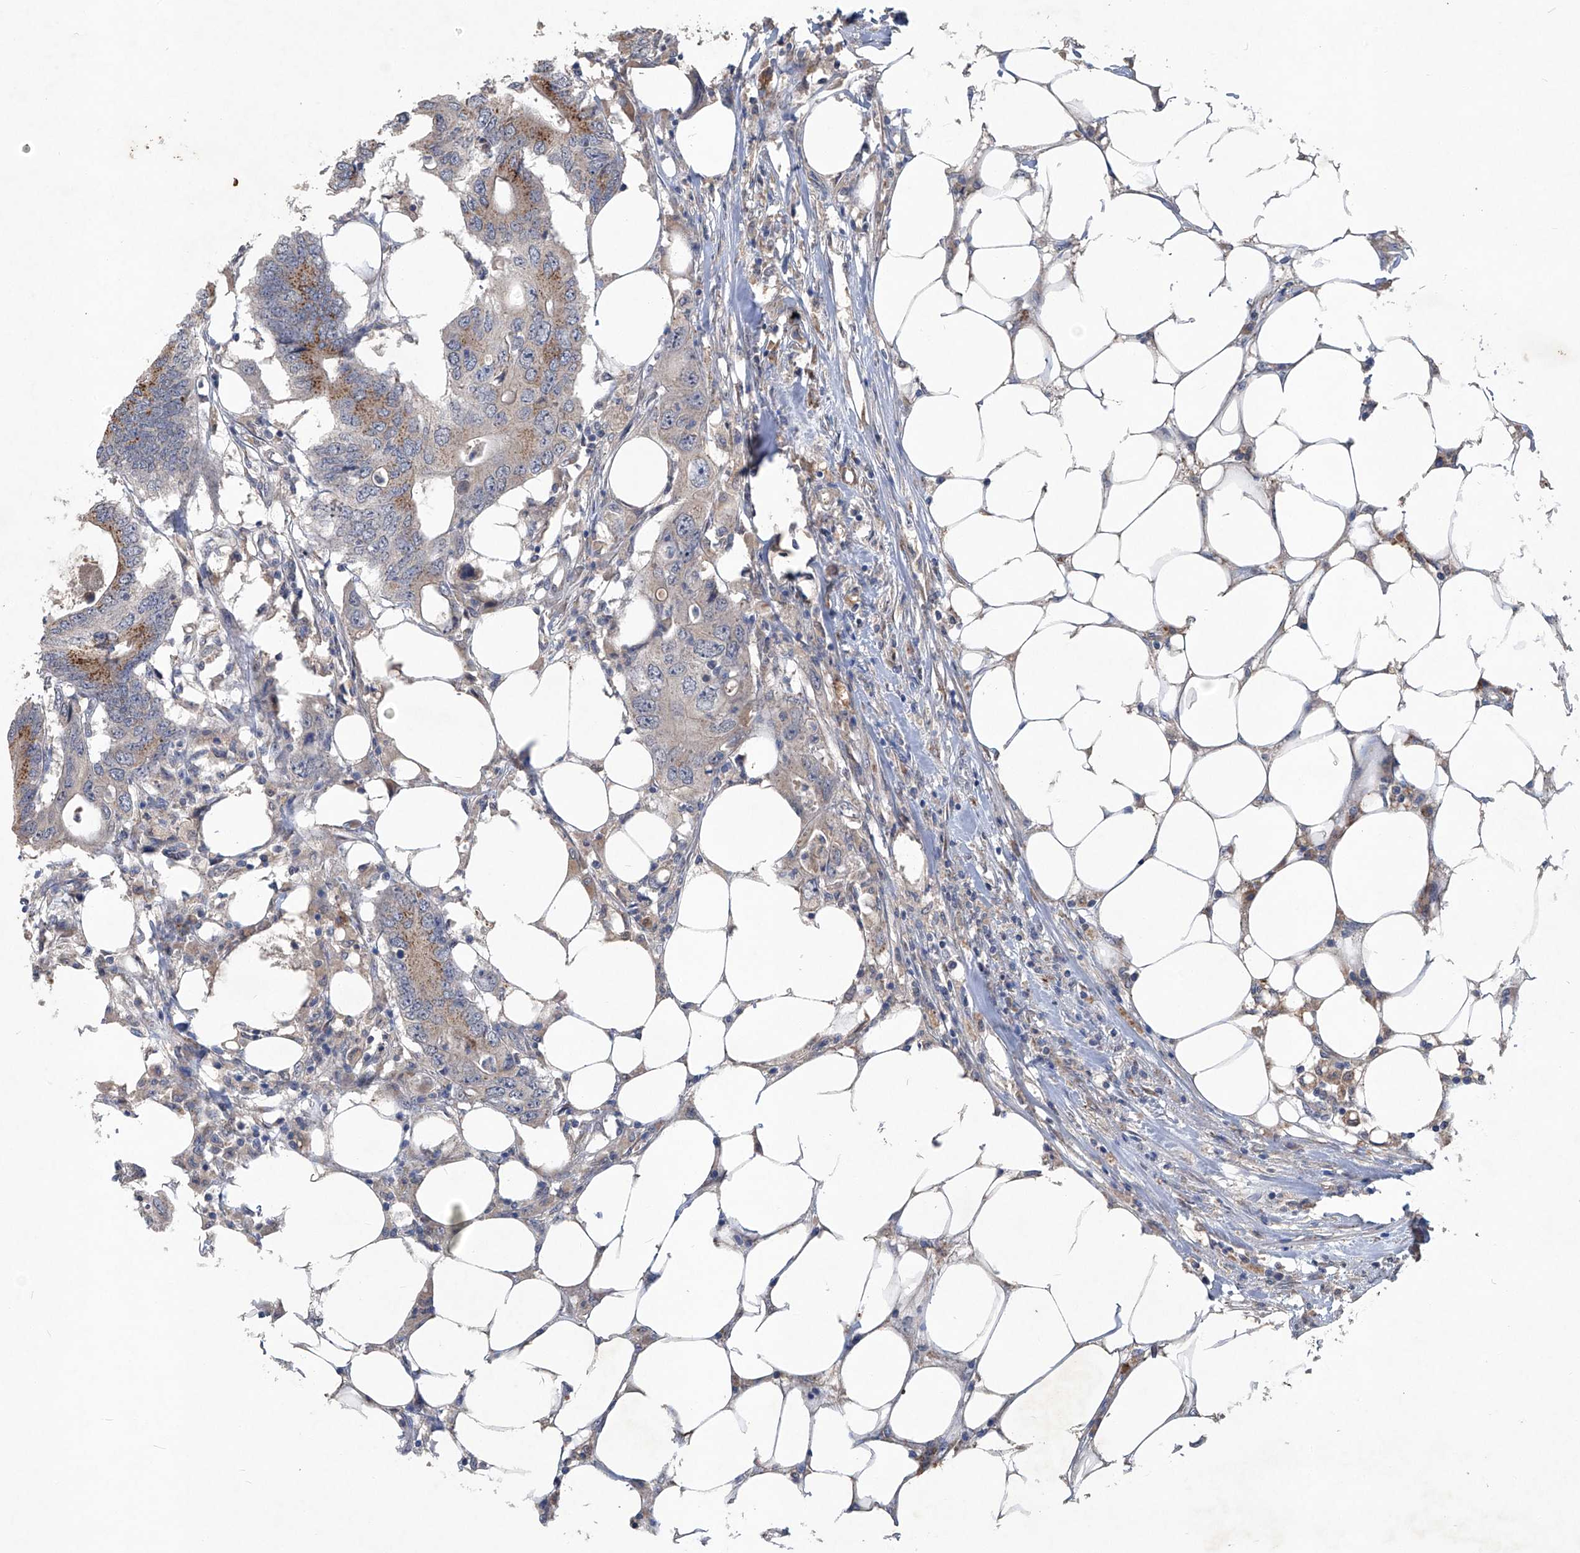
{"staining": {"intensity": "strong", "quantity": "25%-75%", "location": "cytoplasmic/membranous"}, "tissue": "colorectal cancer", "cell_type": "Tumor cells", "image_type": "cancer", "snomed": [{"axis": "morphology", "description": "Adenocarcinoma, NOS"}, {"axis": "topography", "description": "Colon"}], "caption": "Colorectal cancer stained with a protein marker shows strong staining in tumor cells.", "gene": "PCSK5", "patient": {"sex": "male", "age": 71}}